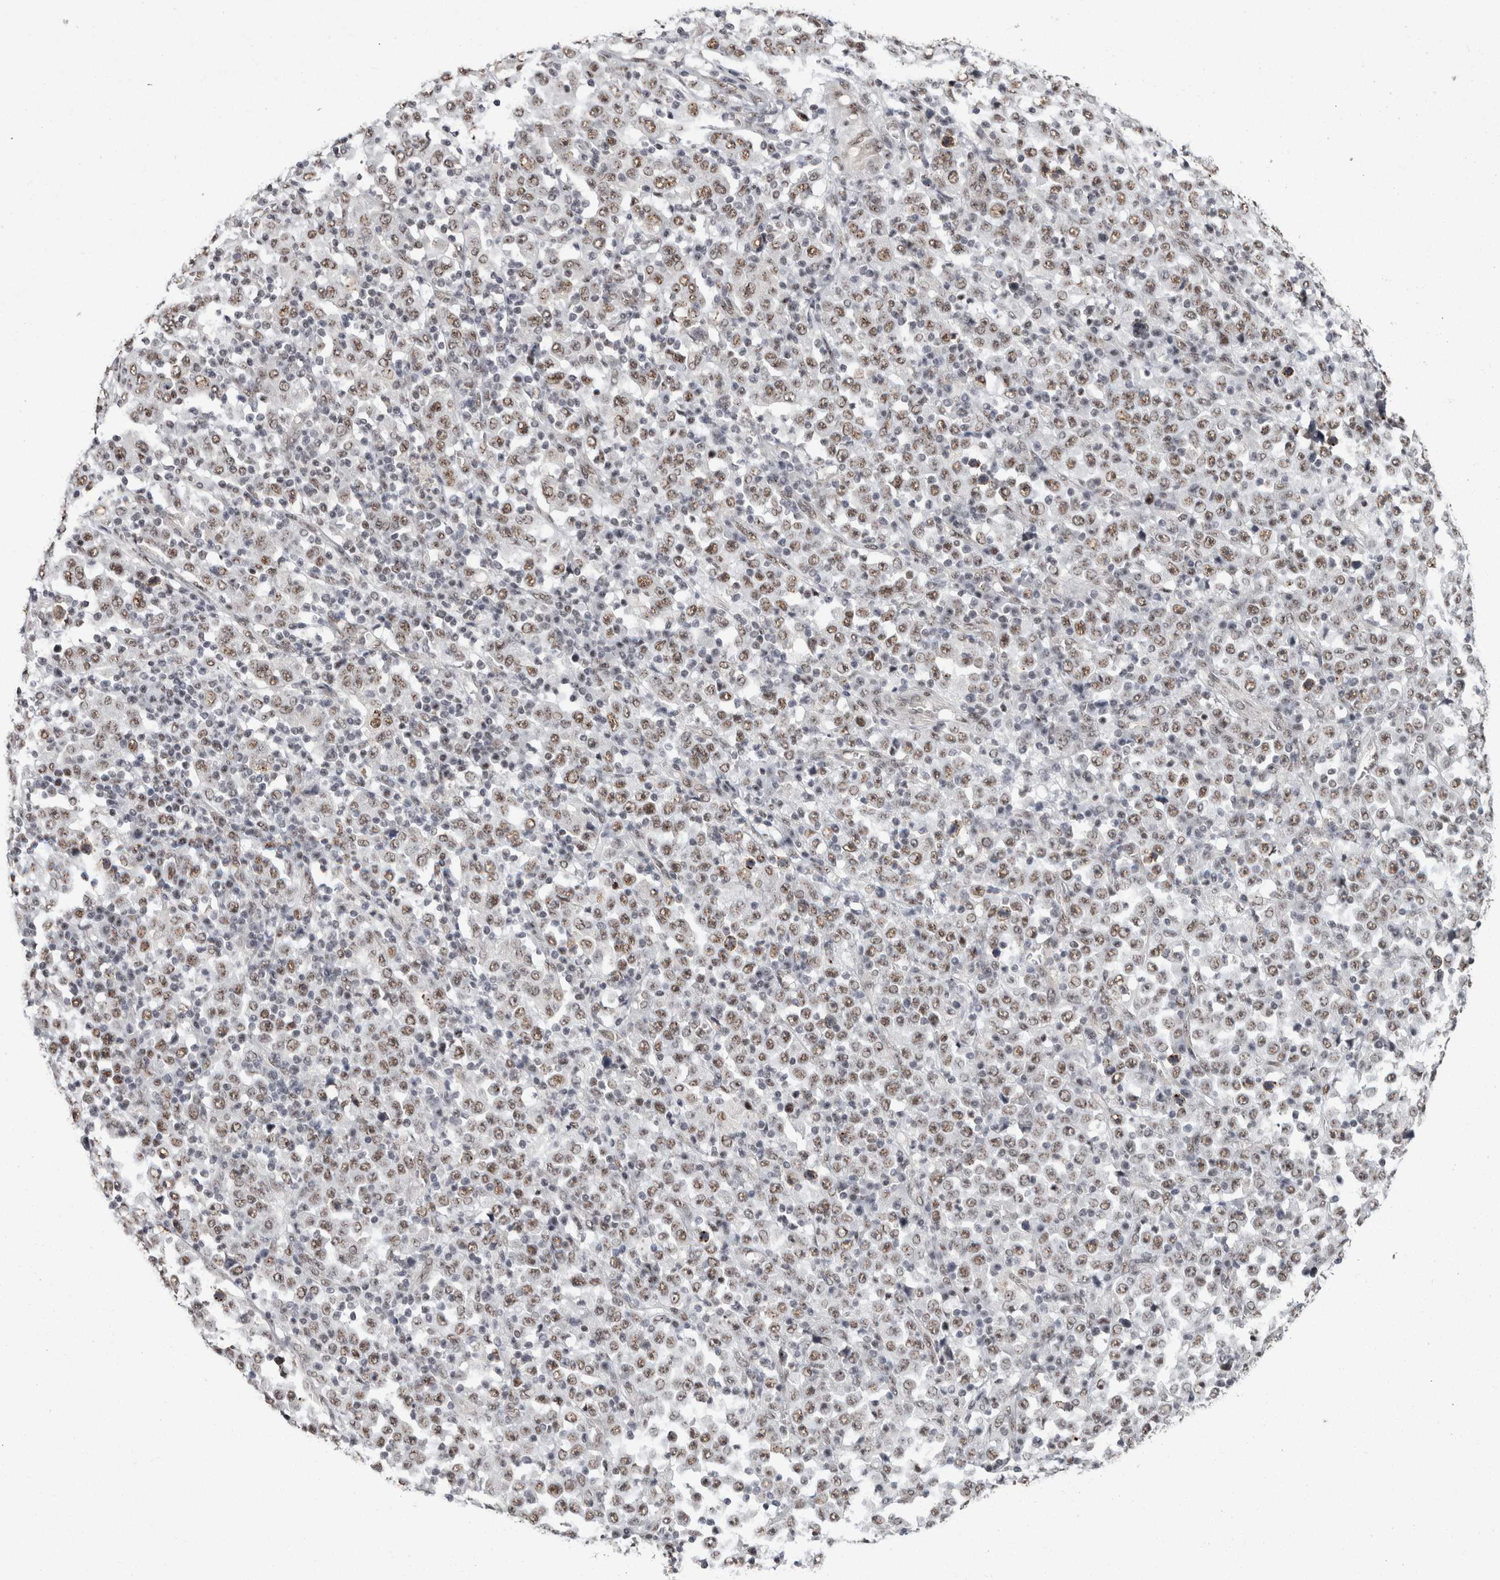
{"staining": {"intensity": "weak", "quantity": ">75%", "location": "nuclear"}, "tissue": "stomach cancer", "cell_type": "Tumor cells", "image_type": "cancer", "snomed": [{"axis": "morphology", "description": "Normal tissue, NOS"}, {"axis": "morphology", "description": "Adenocarcinoma, NOS"}, {"axis": "topography", "description": "Stomach, upper"}, {"axis": "topography", "description": "Stomach"}], "caption": "IHC of stomach cancer demonstrates low levels of weak nuclear staining in about >75% of tumor cells. (DAB IHC, brown staining for protein, blue staining for nuclei).", "gene": "MKNK1", "patient": {"sex": "male", "age": 59}}